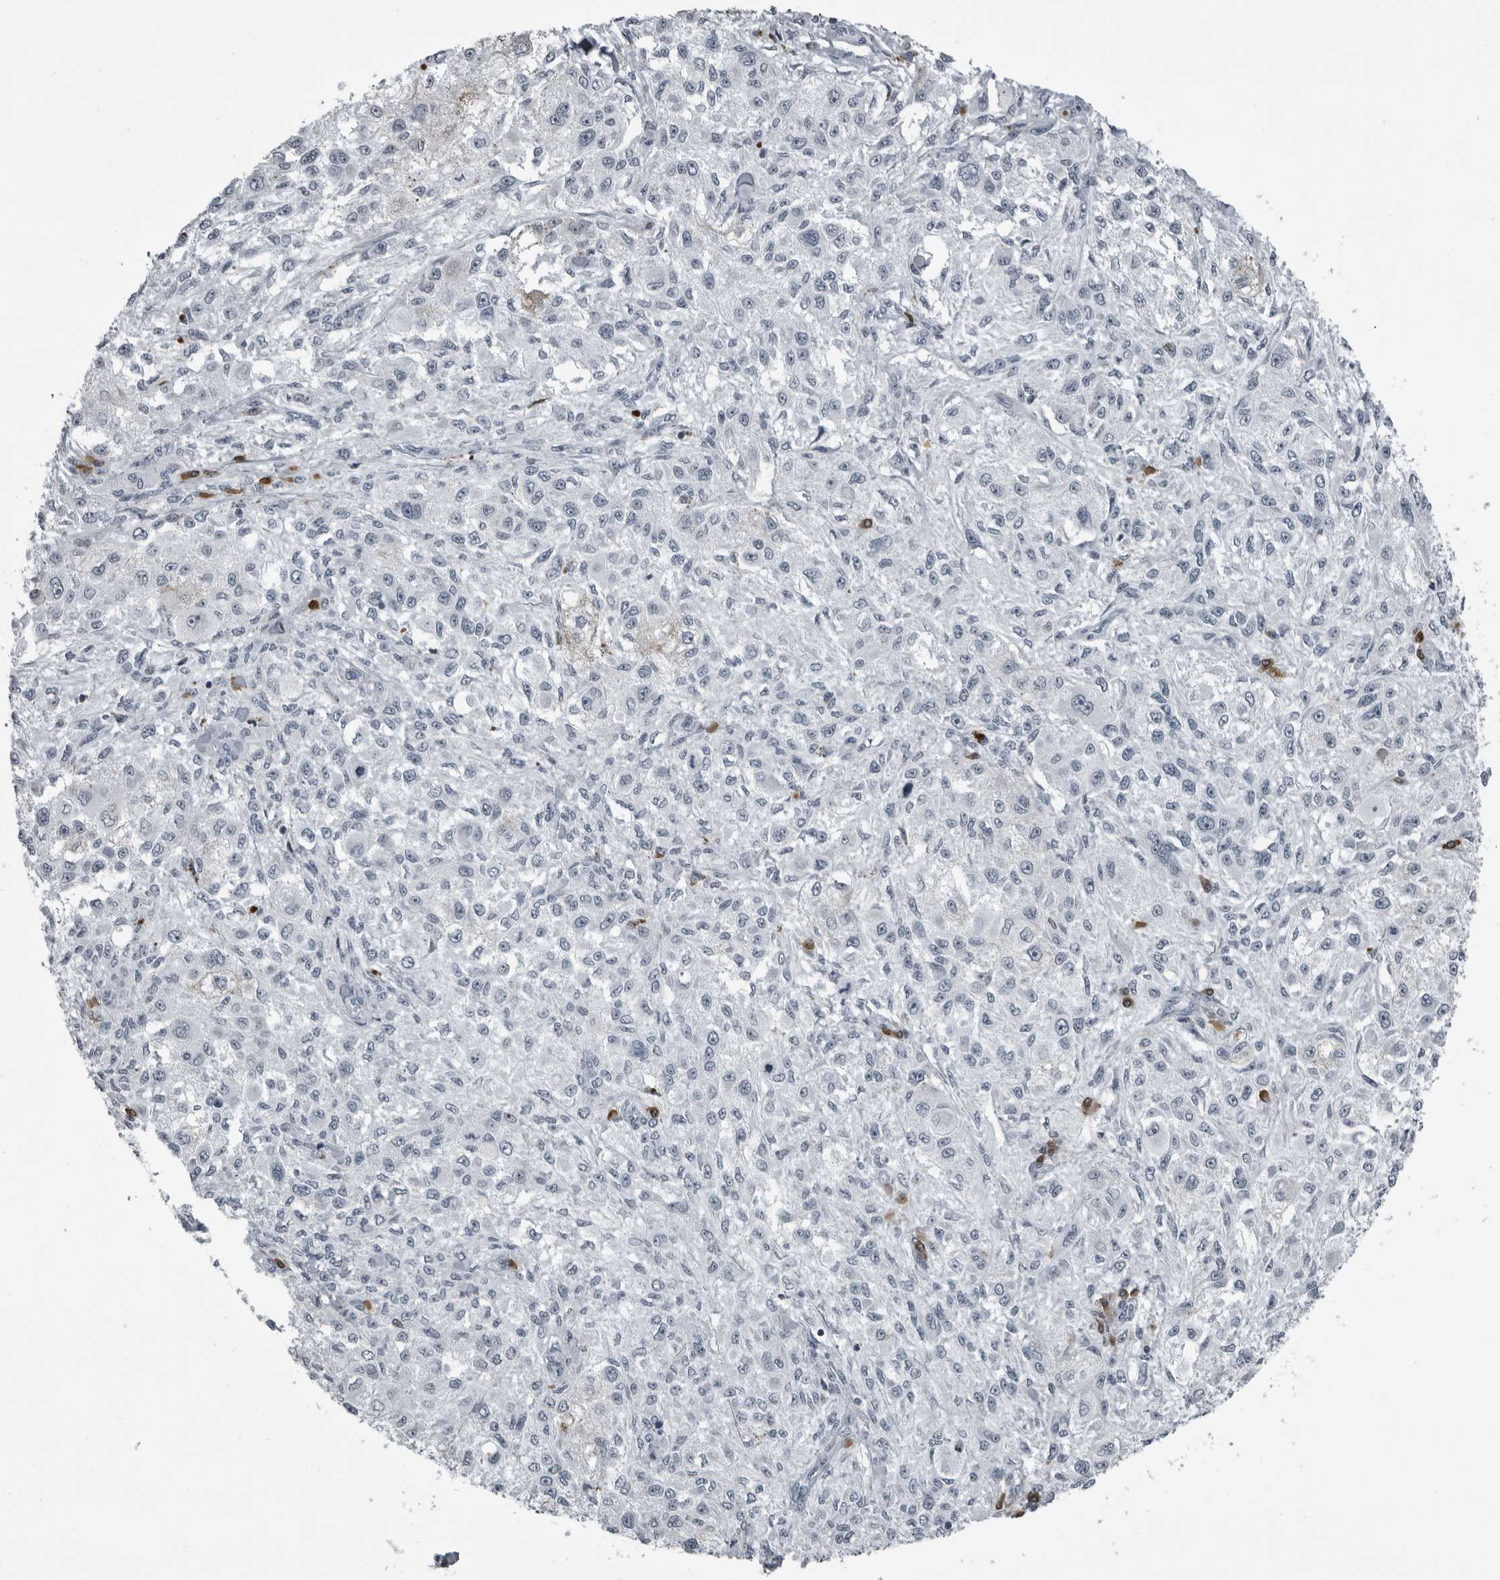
{"staining": {"intensity": "negative", "quantity": "none", "location": "none"}, "tissue": "melanoma", "cell_type": "Tumor cells", "image_type": "cancer", "snomed": [{"axis": "morphology", "description": "Necrosis, NOS"}, {"axis": "morphology", "description": "Malignant melanoma, NOS"}, {"axis": "topography", "description": "Skin"}], "caption": "Protein analysis of melanoma exhibits no significant expression in tumor cells.", "gene": "RTCA", "patient": {"sex": "female", "age": 87}}